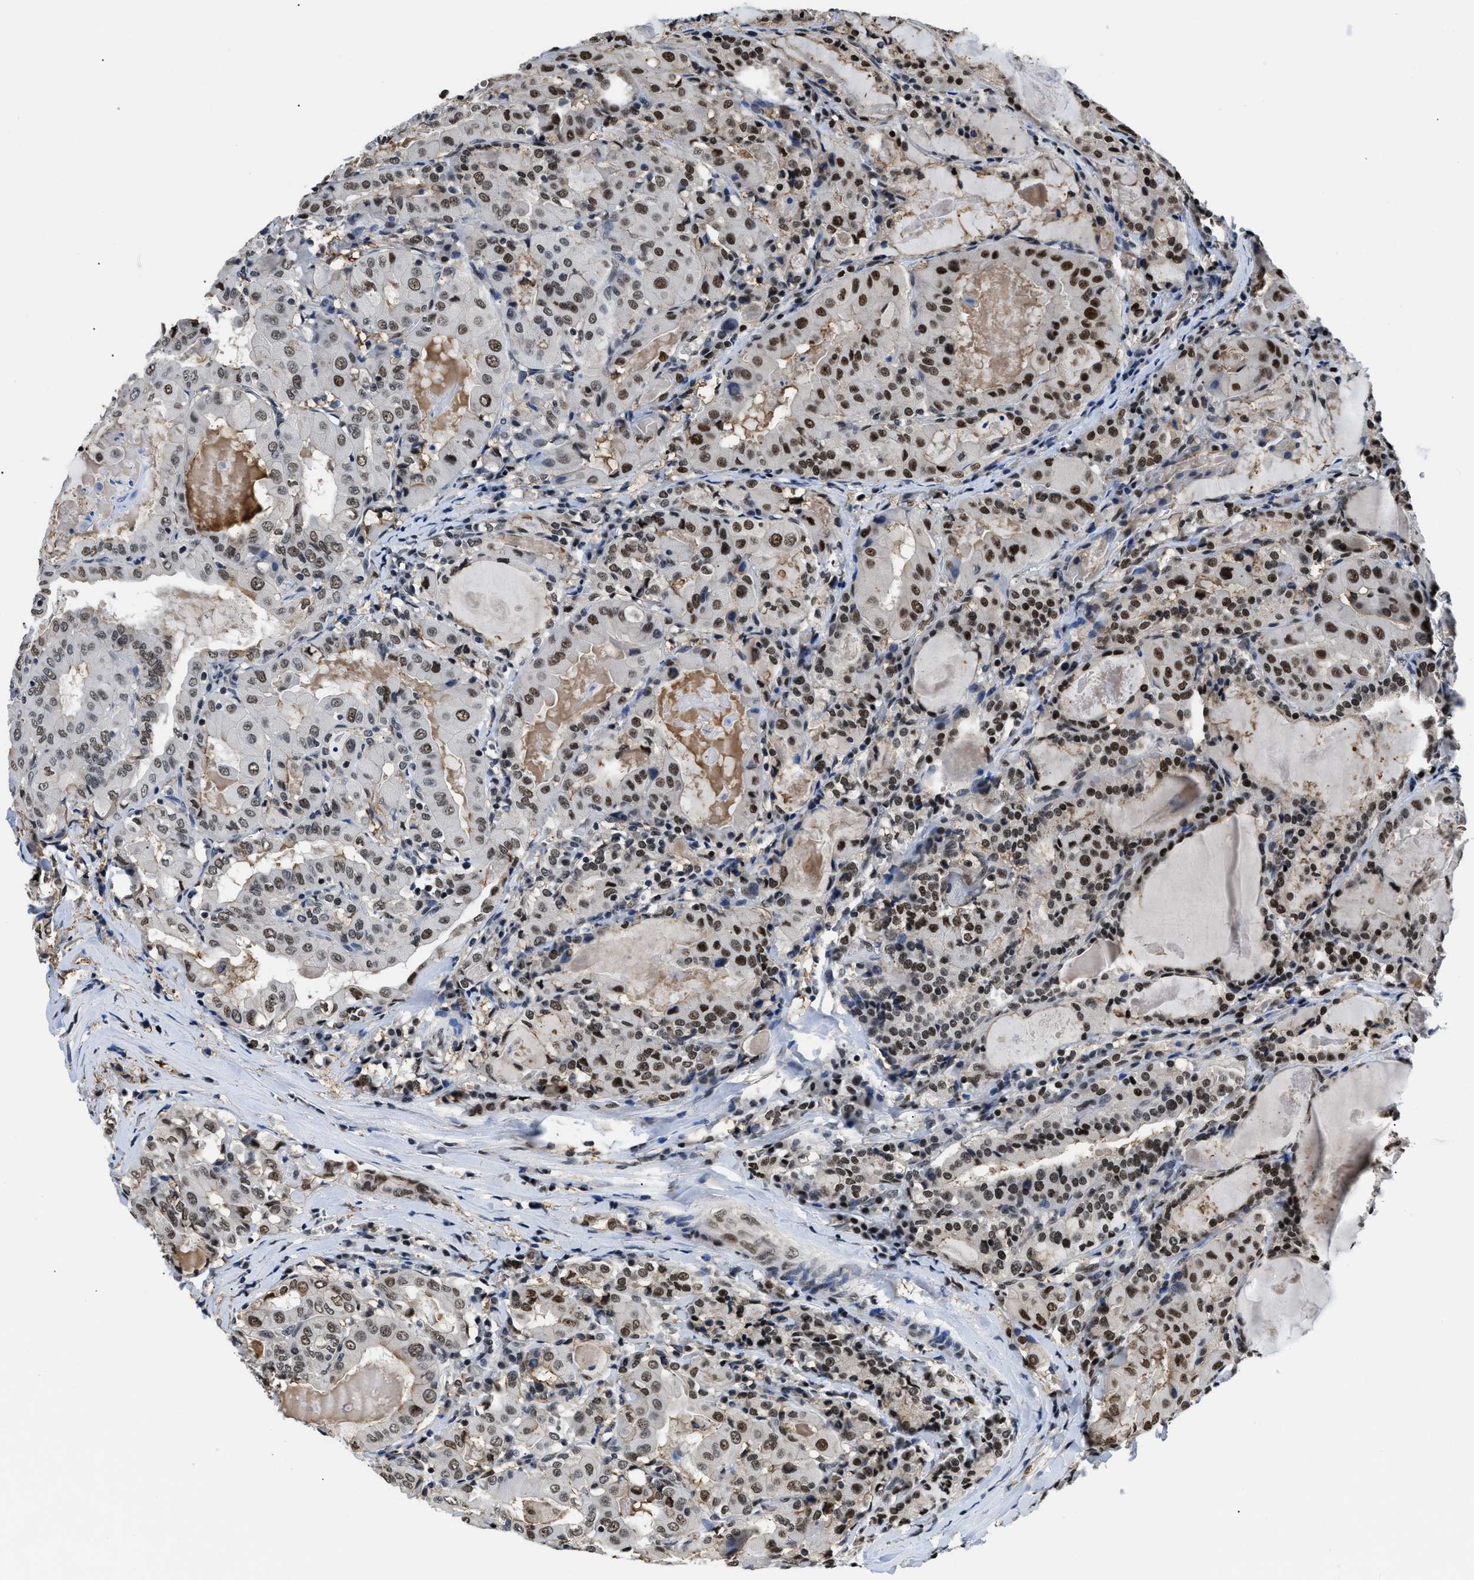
{"staining": {"intensity": "strong", "quantity": ">75%", "location": "nuclear"}, "tissue": "thyroid cancer", "cell_type": "Tumor cells", "image_type": "cancer", "snomed": [{"axis": "morphology", "description": "Papillary adenocarcinoma, NOS"}, {"axis": "topography", "description": "Thyroid gland"}], "caption": "Protein staining demonstrates strong nuclear staining in approximately >75% of tumor cells in thyroid cancer.", "gene": "HNRNPH2", "patient": {"sex": "female", "age": 42}}